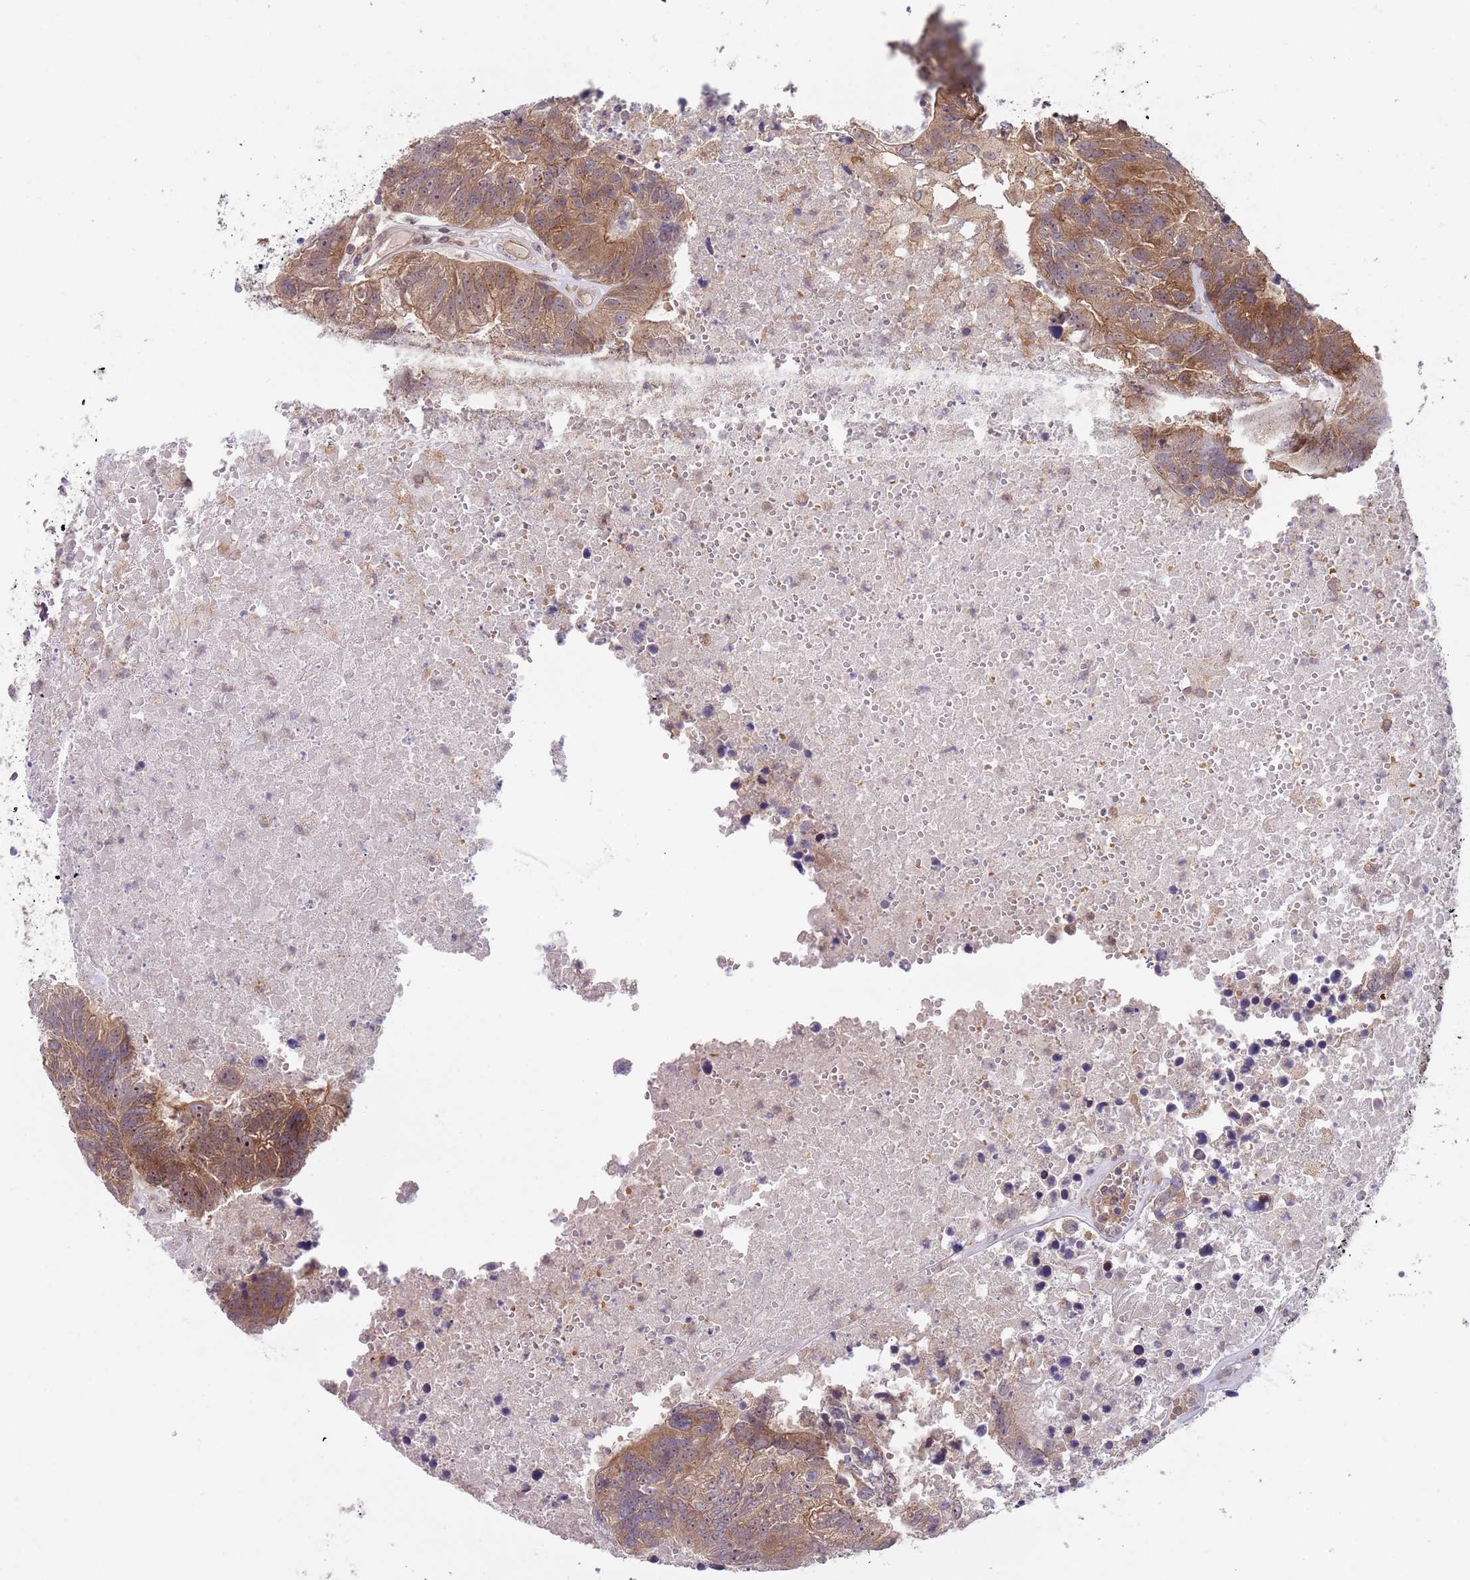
{"staining": {"intensity": "moderate", "quantity": ">75%", "location": "cytoplasmic/membranous"}, "tissue": "colorectal cancer", "cell_type": "Tumor cells", "image_type": "cancer", "snomed": [{"axis": "morphology", "description": "Adenocarcinoma, NOS"}, {"axis": "topography", "description": "Colon"}], "caption": "Moderate cytoplasmic/membranous protein expression is present in about >75% of tumor cells in colorectal adenocarcinoma.", "gene": "GGA1", "patient": {"sex": "female", "age": 48}}